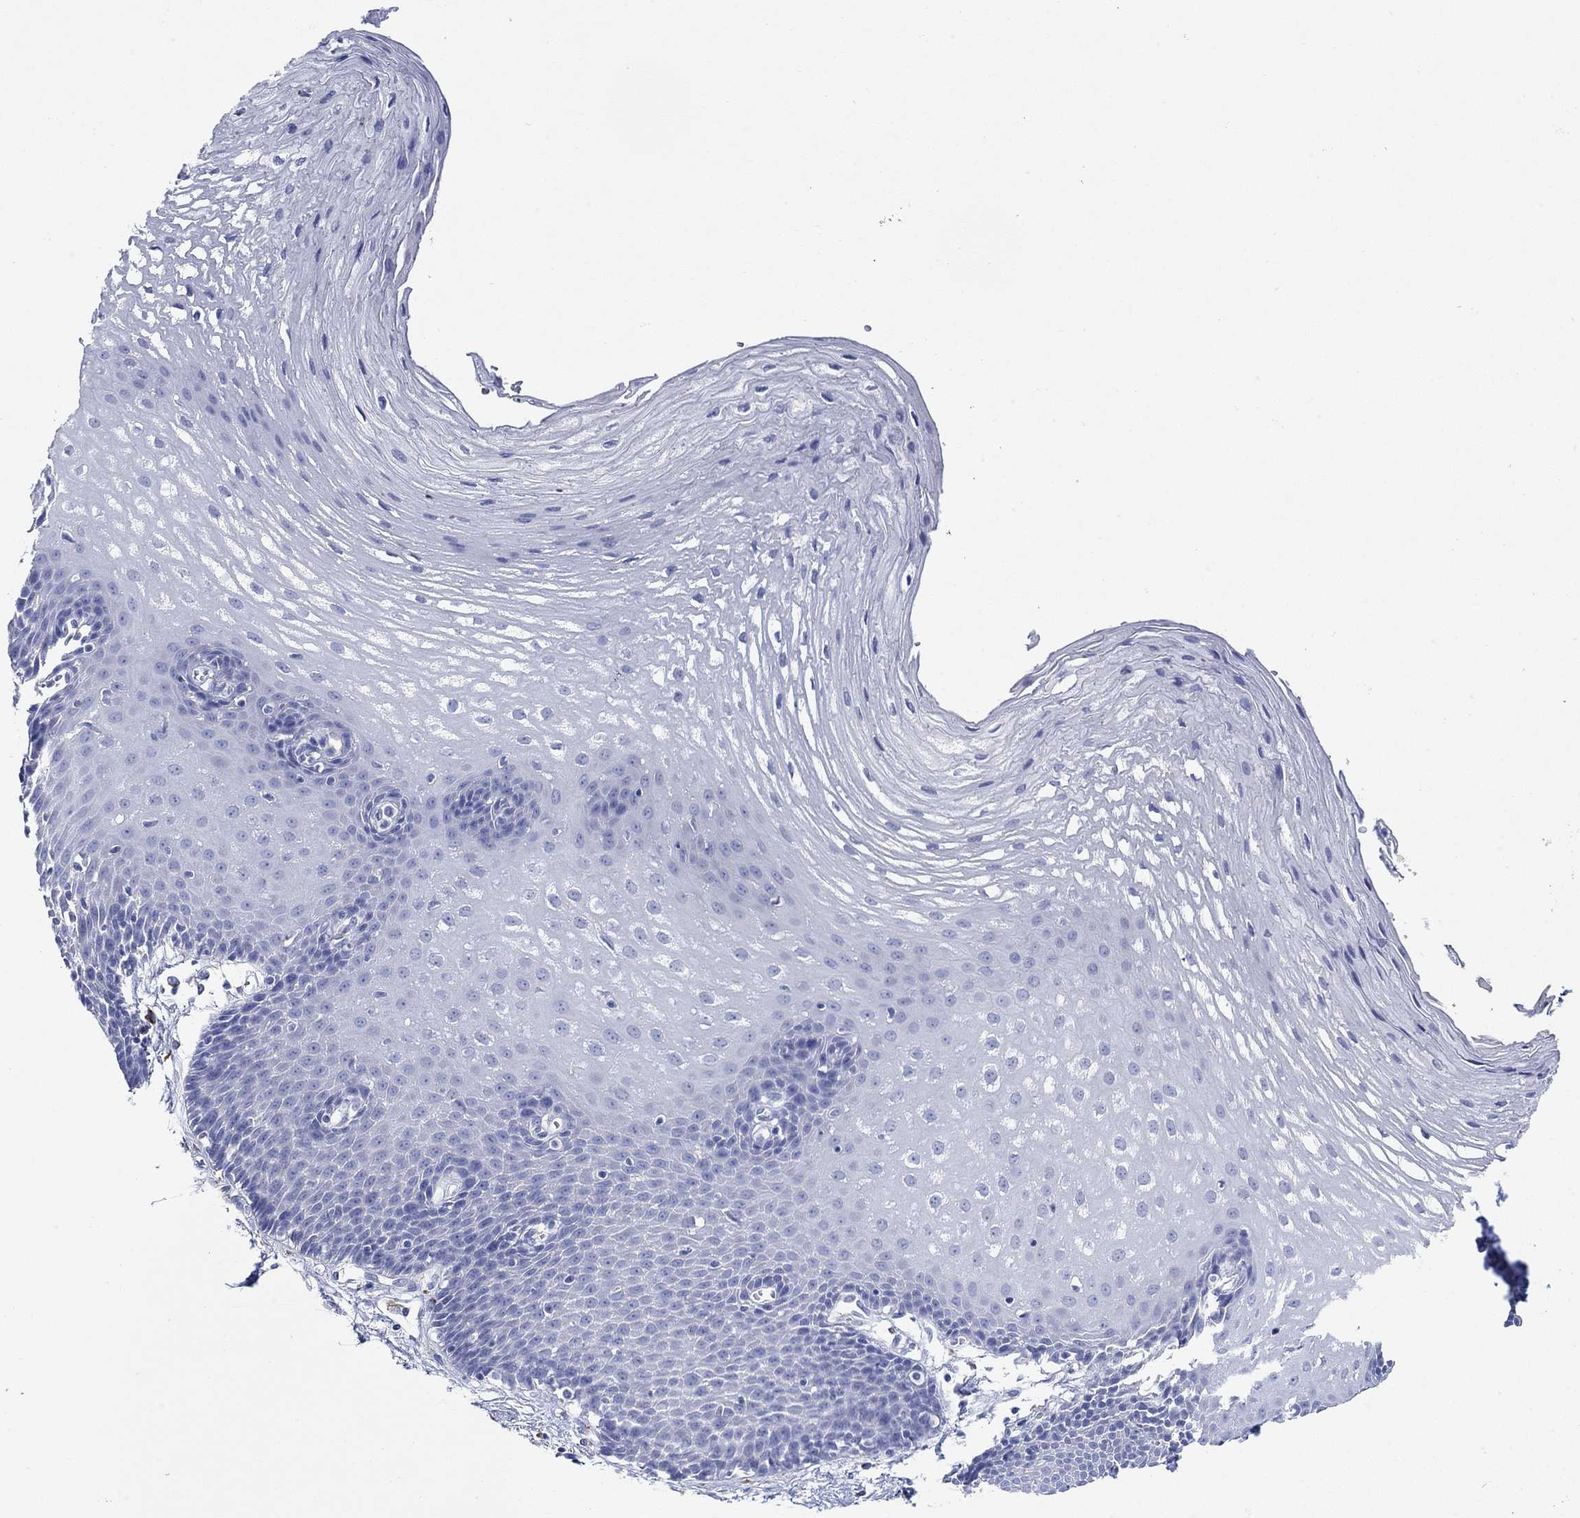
{"staining": {"intensity": "negative", "quantity": "none", "location": "none"}, "tissue": "esophagus", "cell_type": "Squamous epithelial cells", "image_type": "normal", "snomed": [{"axis": "morphology", "description": "Normal tissue, NOS"}, {"axis": "topography", "description": "Esophagus"}], "caption": "High magnification brightfield microscopy of benign esophagus stained with DAB (3,3'-diaminobenzidine) (brown) and counterstained with hematoxylin (blue): squamous epithelial cells show no significant expression. (Brightfield microscopy of DAB IHC at high magnification).", "gene": "P2RY6", "patient": {"sex": "male", "age": 72}}